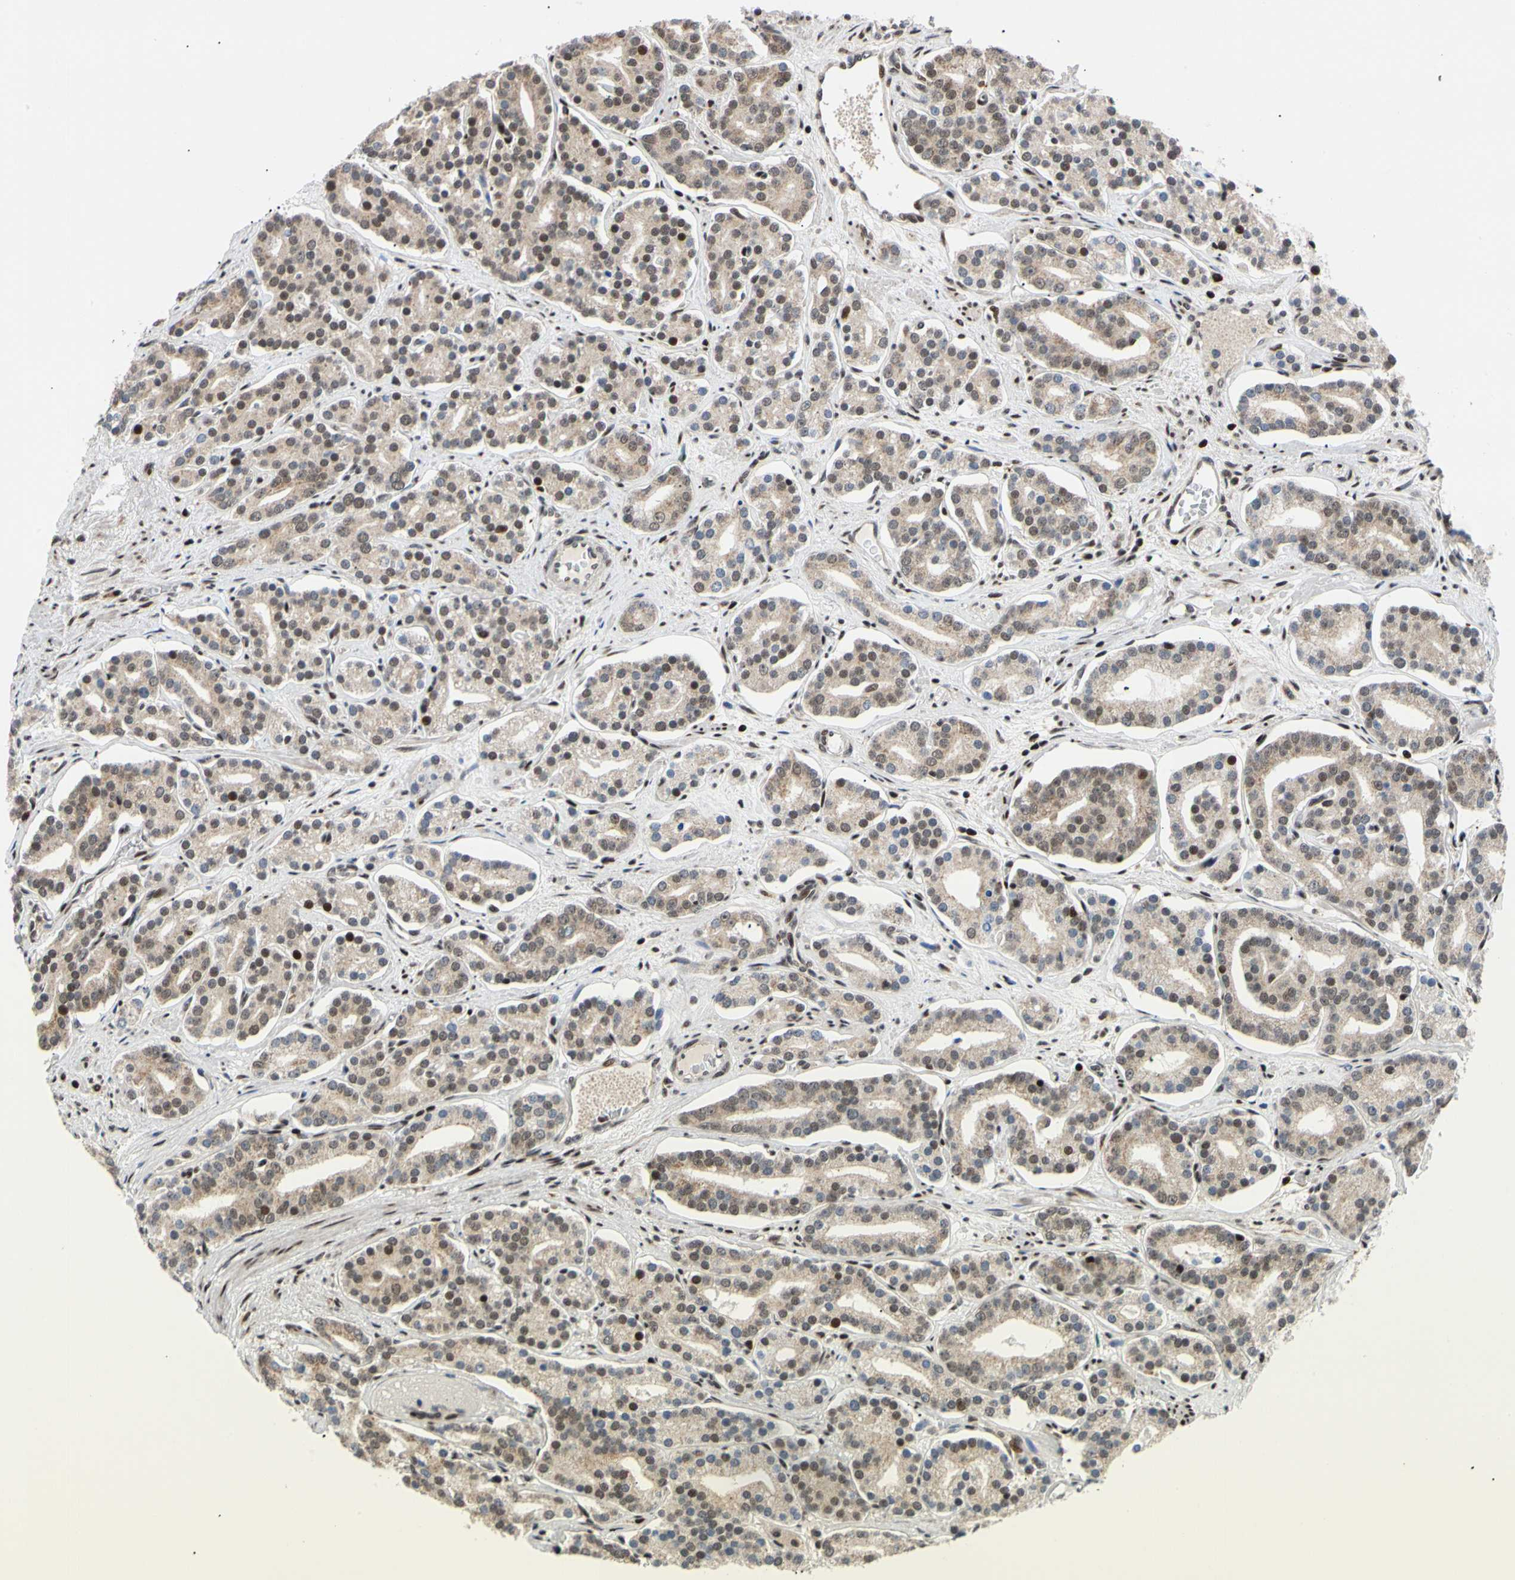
{"staining": {"intensity": "weak", "quantity": "25%-75%", "location": "cytoplasmic/membranous,nuclear"}, "tissue": "prostate cancer", "cell_type": "Tumor cells", "image_type": "cancer", "snomed": [{"axis": "morphology", "description": "Adenocarcinoma, Low grade"}, {"axis": "topography", "description": "Prostate"}], "caption": "Brown immunohistochemical staining in prostate cancer (adenocarcinoma (low-grade)) exhibits weak cytoplasmic/membranous and nuclear staining in approximately 25%-75% of tumor cells.", "gene": "E2F1", "patient": {"sex": "male", "age": 63}}